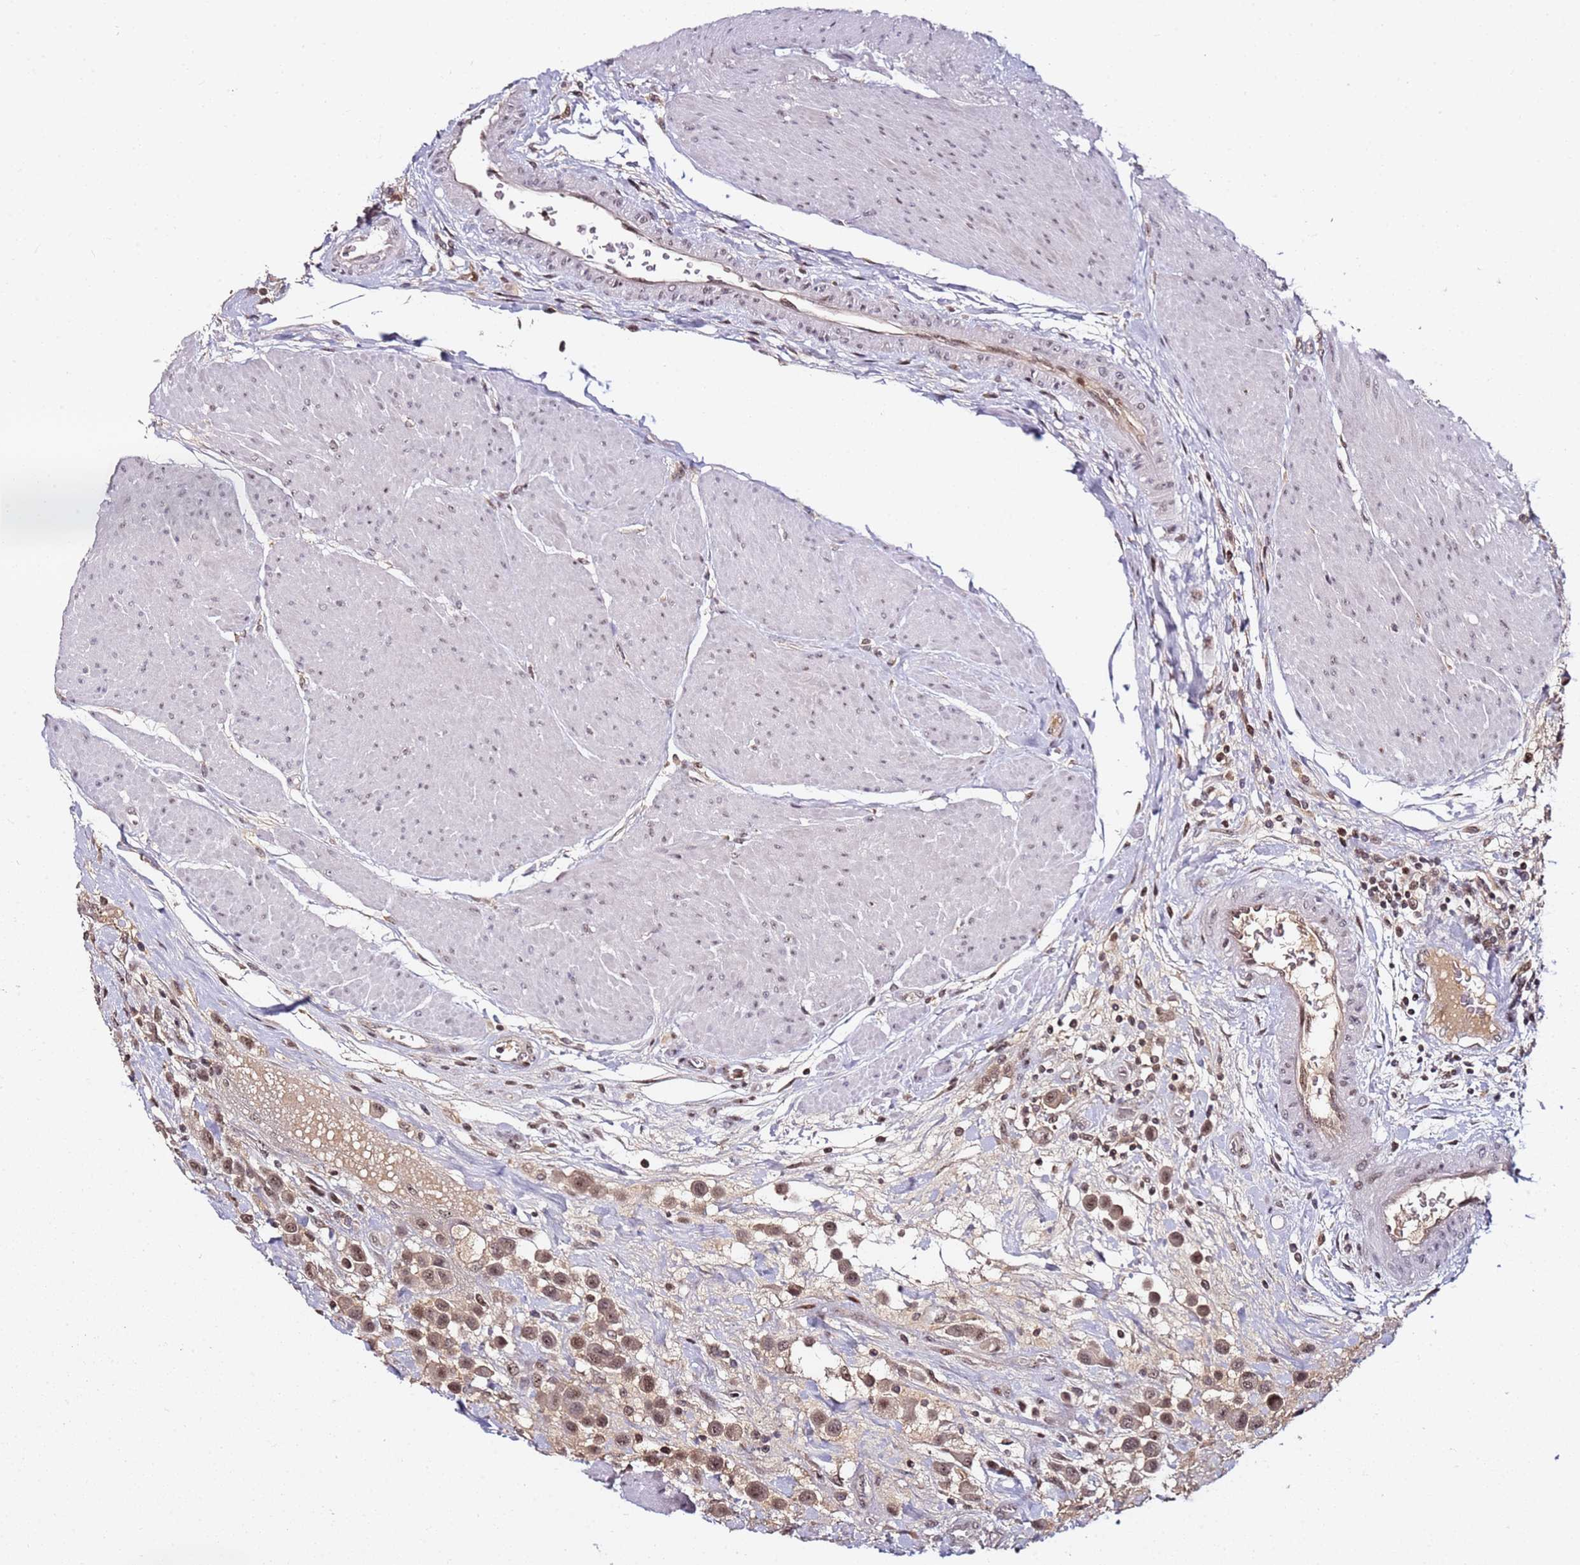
{"staining": {"intensity": "moderate", "quantity": ">75%", "location": "nuclear"}, "tissue": "urothelial cancer", "cell_type": "Tumor cells", "image_type": "cancer", "snomed": [{"axis": "morphology", "description": "Urothelial carcinoma, High grade"}, {"axis": "topography", "description": "Urinary bladder"}], "caption": "DAB (3,3'-diaminobenzidine) immunohistochemical staining of human high-grade urothelial carcinoma shows moderate nuclear protein staining in about >75% of tumor cells. The protein of interest is stained brown, and the nuclei are stained in blue (DAB (3,3'-diaminobenzidine) IHC with brightfield microscopy, high magnification).", "gene": "FCF1", "patient": {"sex": "male", "age": 50}}